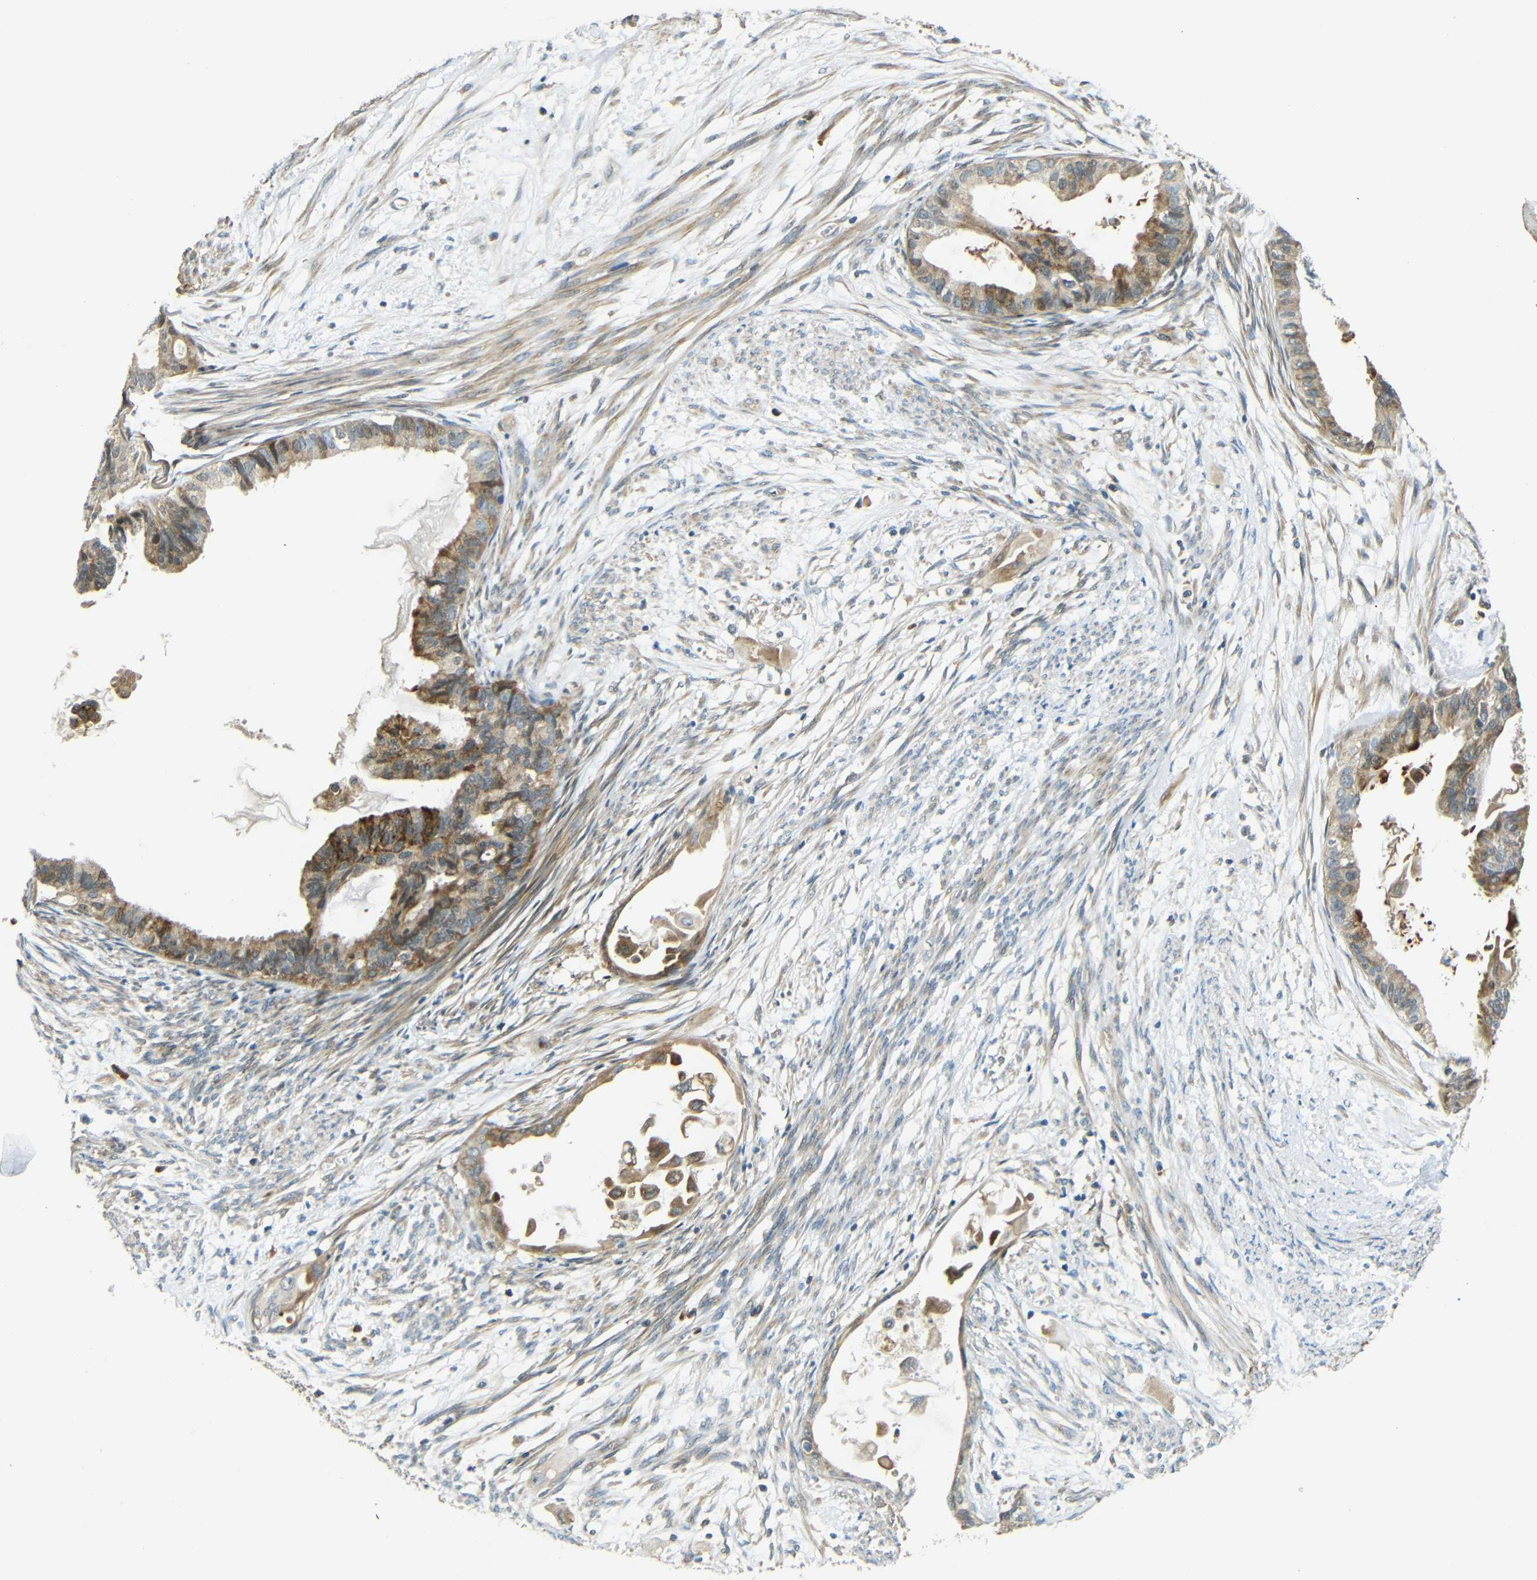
{"staining": {"intensity": "moderate", "quantity": ">75%", "location": "cytoplasmic/membranous"}, "tissue": "cervical cancer", "cell_type": "Tumor cells", "image_type": "cancer", "snomed": [{"axis": "morphology", "description": "Normal tissue, NOS"}, {"axis": "morphology", "description": "Adenocarcinoma, NOS"}, {"axis": "topography", "description": "Cervix"}, {"axis": "topography", "description": "Endometrium"}], "caption": "Moderate cytoplasmic/membranous staining is present in approximately >75% of tumor cells in cervical adenocarcinoma.", "gene": "FNDC3A", "patient": {"sex": "female", "age": 86}}